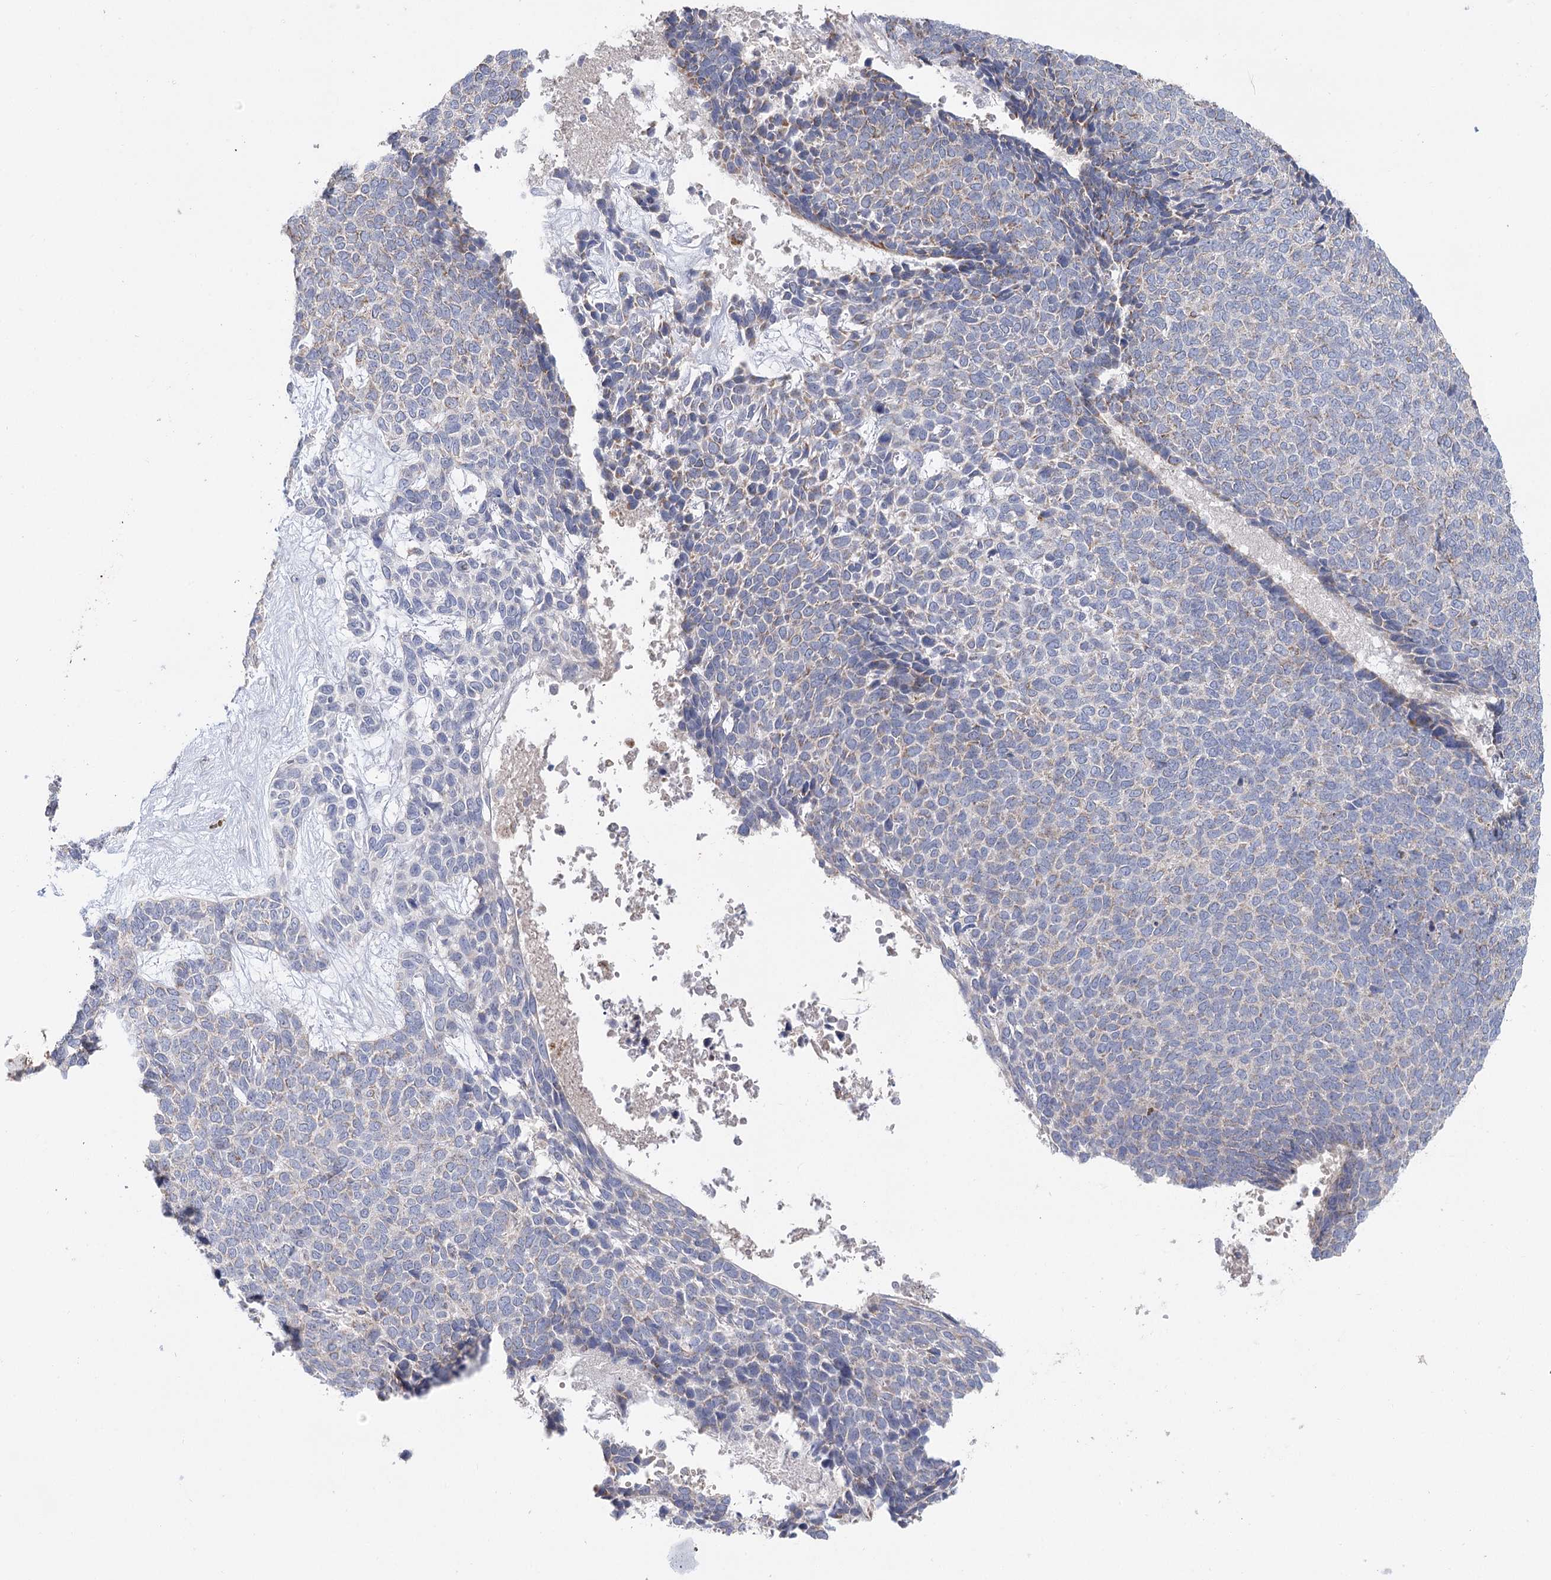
{"staining": {"intensity": "weak", "quantity": "25%-75%", "location": "cytoplasmic/membranous"}, "tissue": "skin cancer", "cell_type": "Tumor cells", "image_type": "cancer", "snomed": [{"axis": "morphology", "description": "Basal cell carcinoma"}, {"axis": "topography", "description": "Skin"}], "caption": "This histopathology image displays immunohistochemistry (IHC) staining of skin basal cell carcinoma, with low weak cytoplasmic/membranous staining in about 25%-75% of tumor cells.", "gene": "ARHGAP44", "patient": {"sex": "female", "age": 84}}